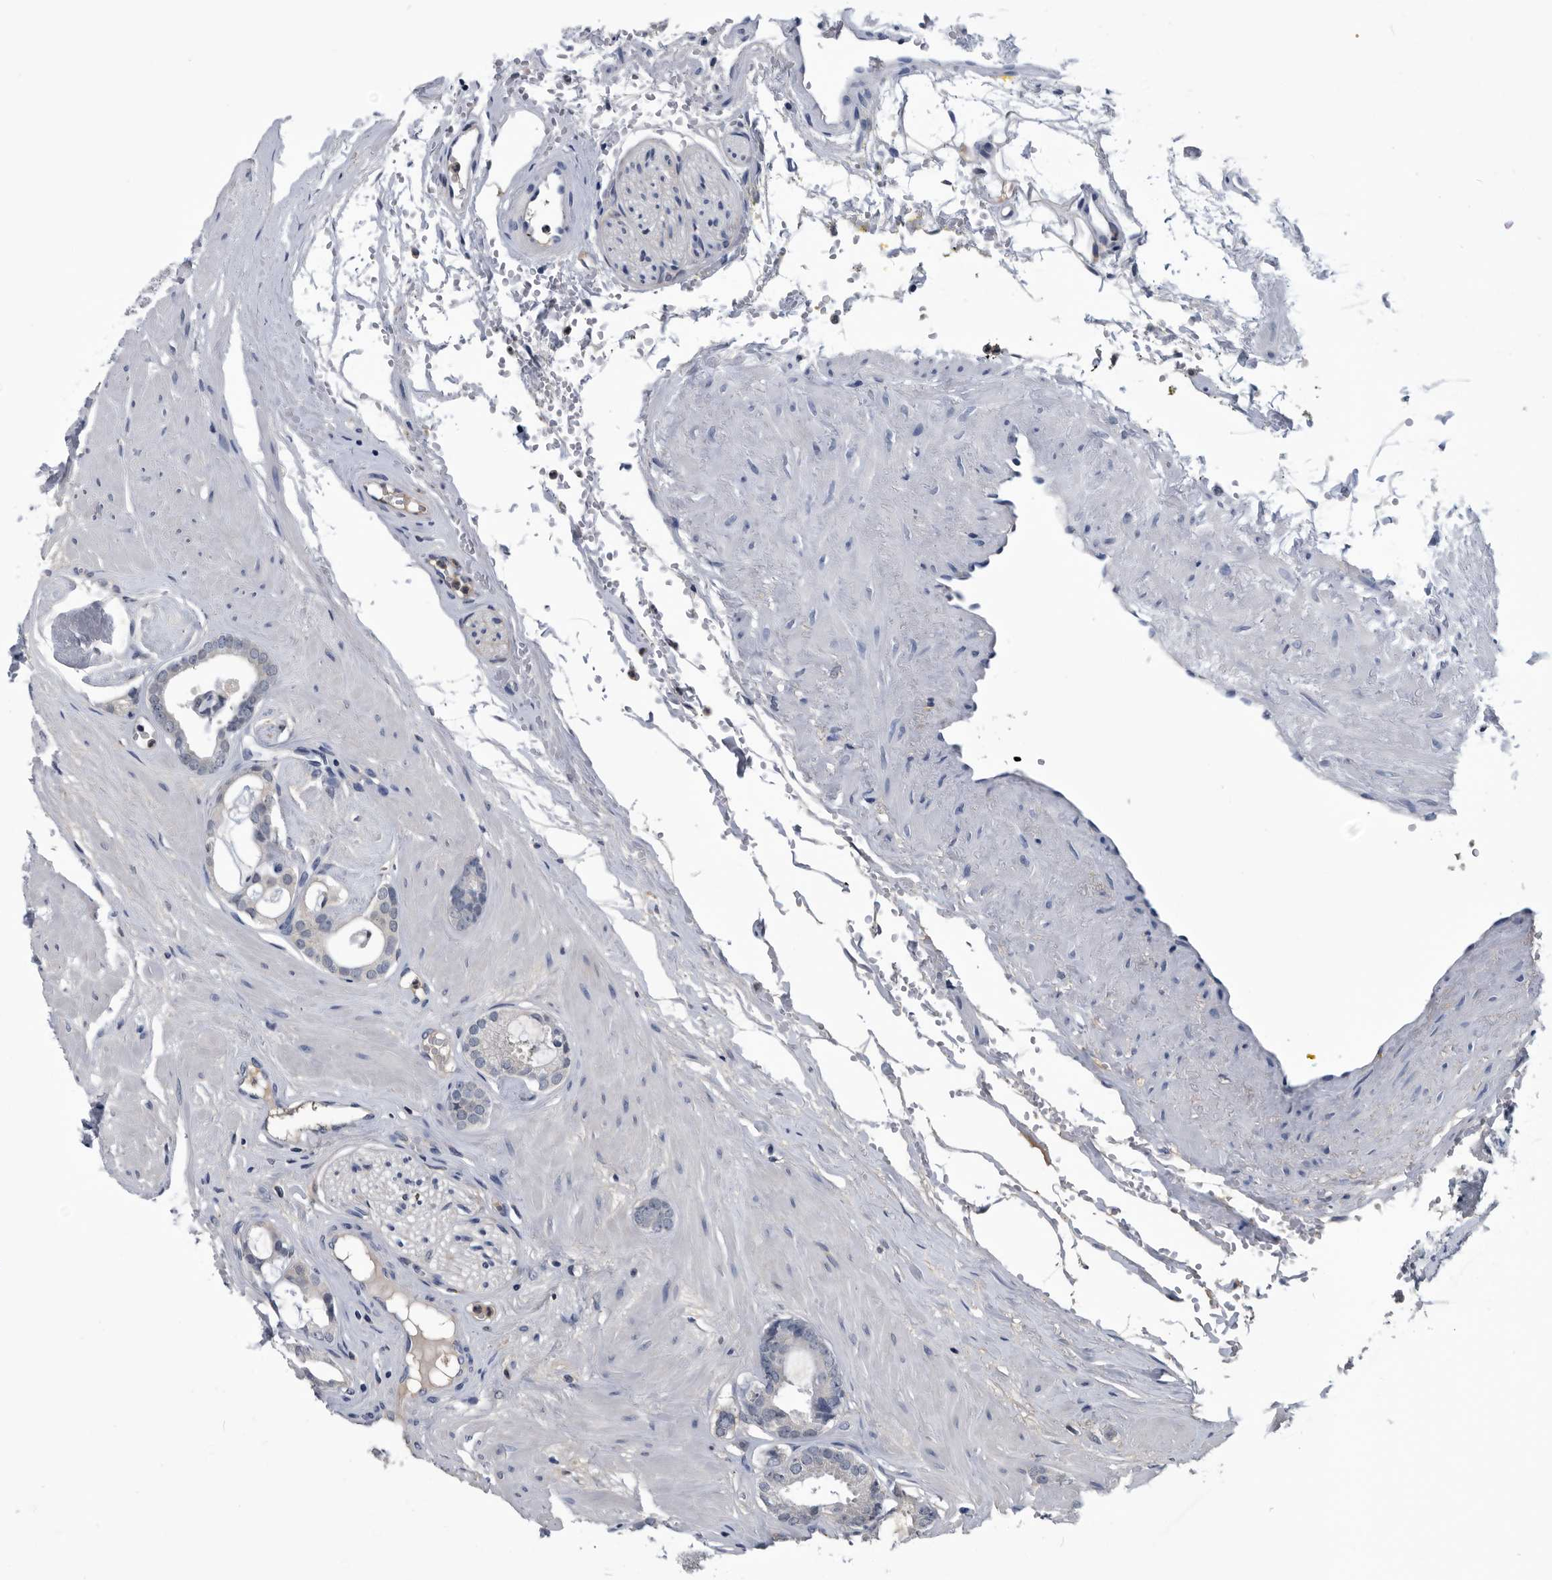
{"staining": {"intensity": "negative", "quantity": "none", "location": "none"}, "tissue": "prostate cancer", "cell_type": "Tumor cells", "image_type": "cancer", "snomed": [{"axis": "morphology", "description": "Adenocarcinoma, Low grade"}, {"axis": "topography", "description": "Prostate"}], "caption": "Tumor cells show no significant staining in prostate adenocarcinoma (low-grade).", "gene": "PDXK", "patient": {"sex": "male", "age": 53}}